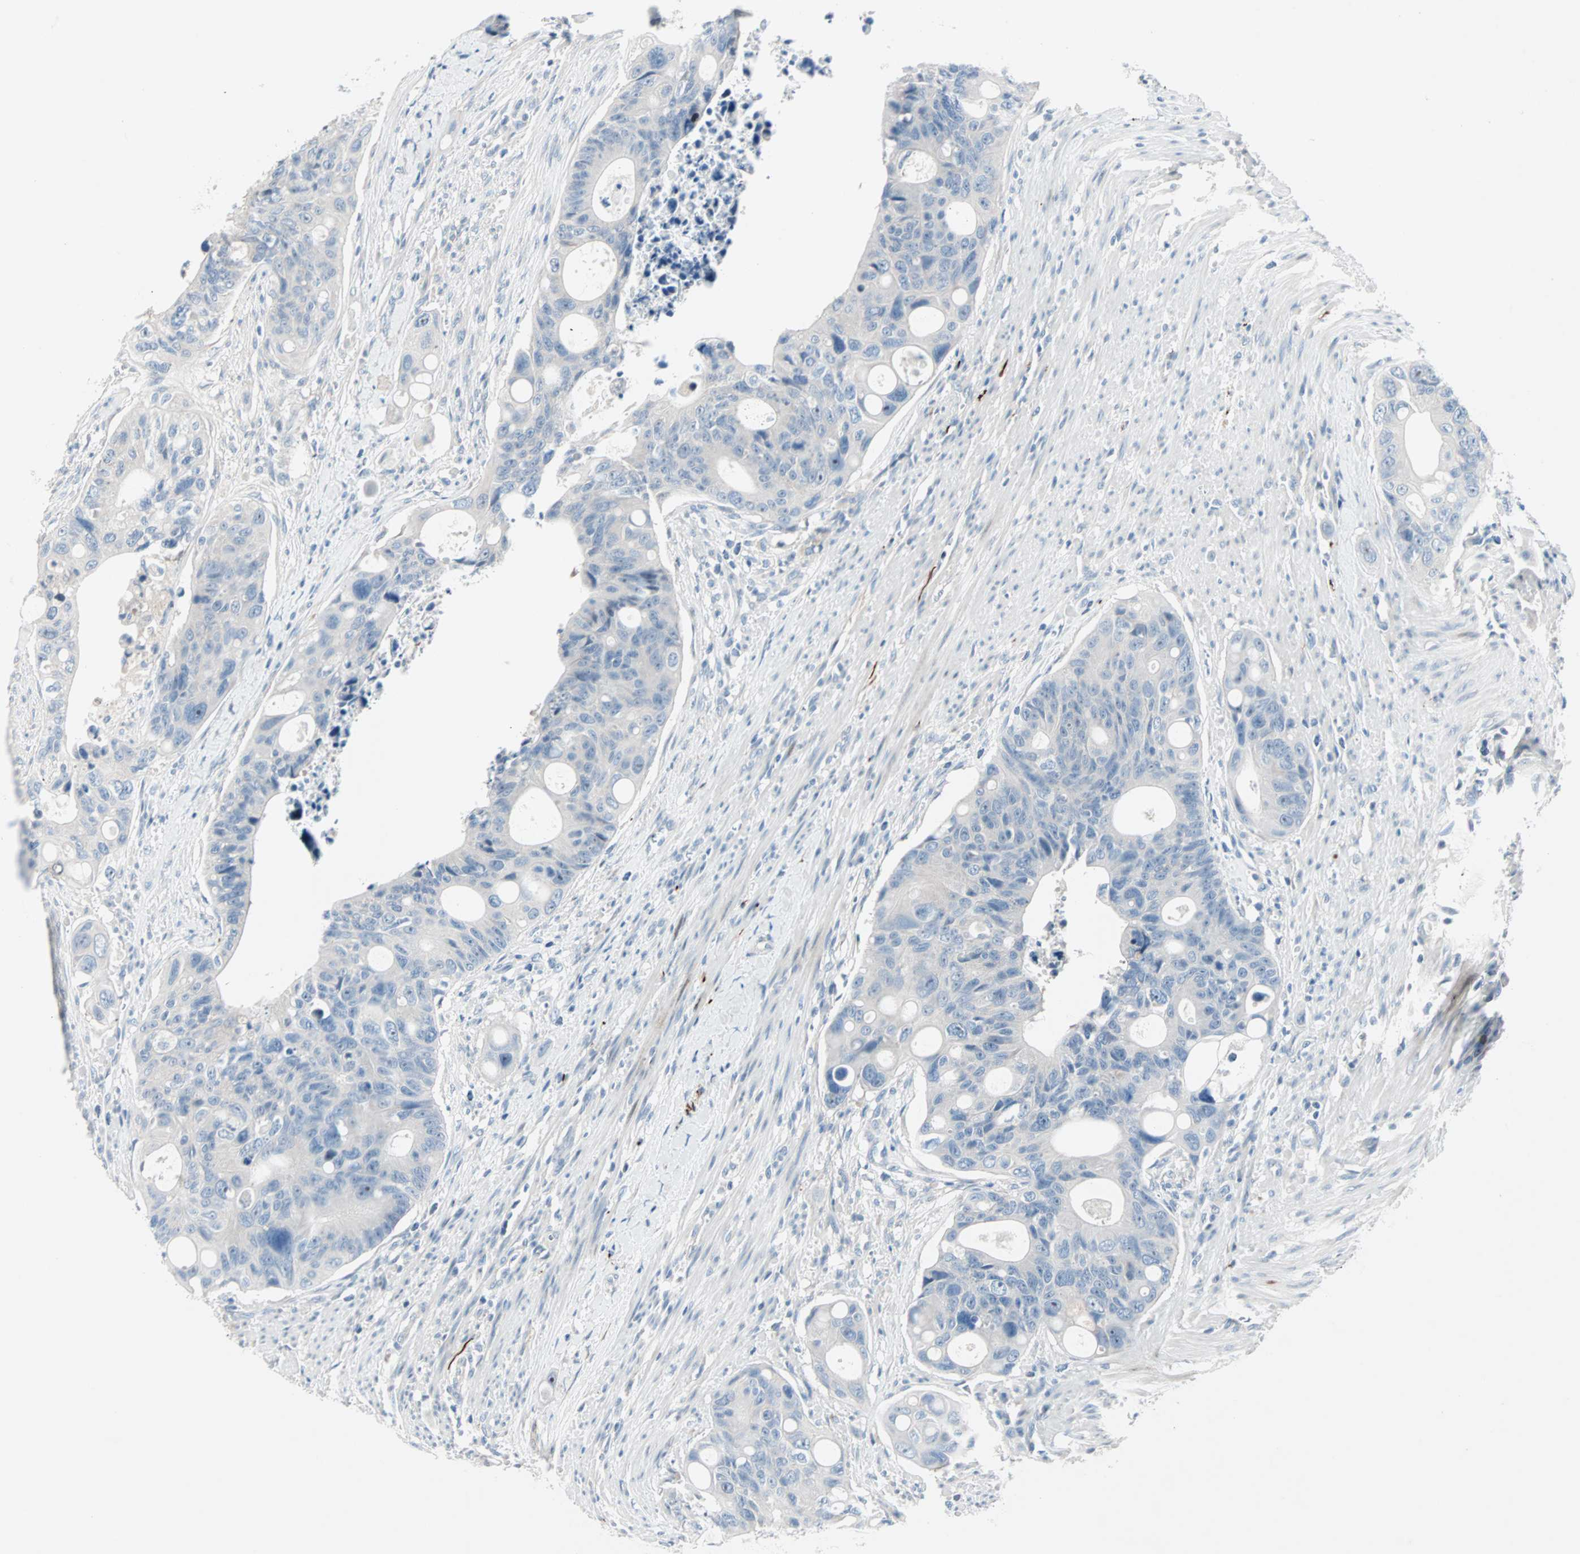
{"staining": {"intensity": "negative", "quantity": "none", "location": "none"}, "tissue": "colorectal cancer", "cell_type": "Tumor cells", "image_type": "cancer", "snomed": [{"axis": "morphology", "description": "Adenocarcinoma, NOS"}, {"axis": "topography", "description": "Colon"}], "caption": "Micrograph shows no significant protein positivity in tumor cells of adenocarcinoma (colorectal).", "gene": "NEFH", "patient": {"sex": "female", "age": 57}}